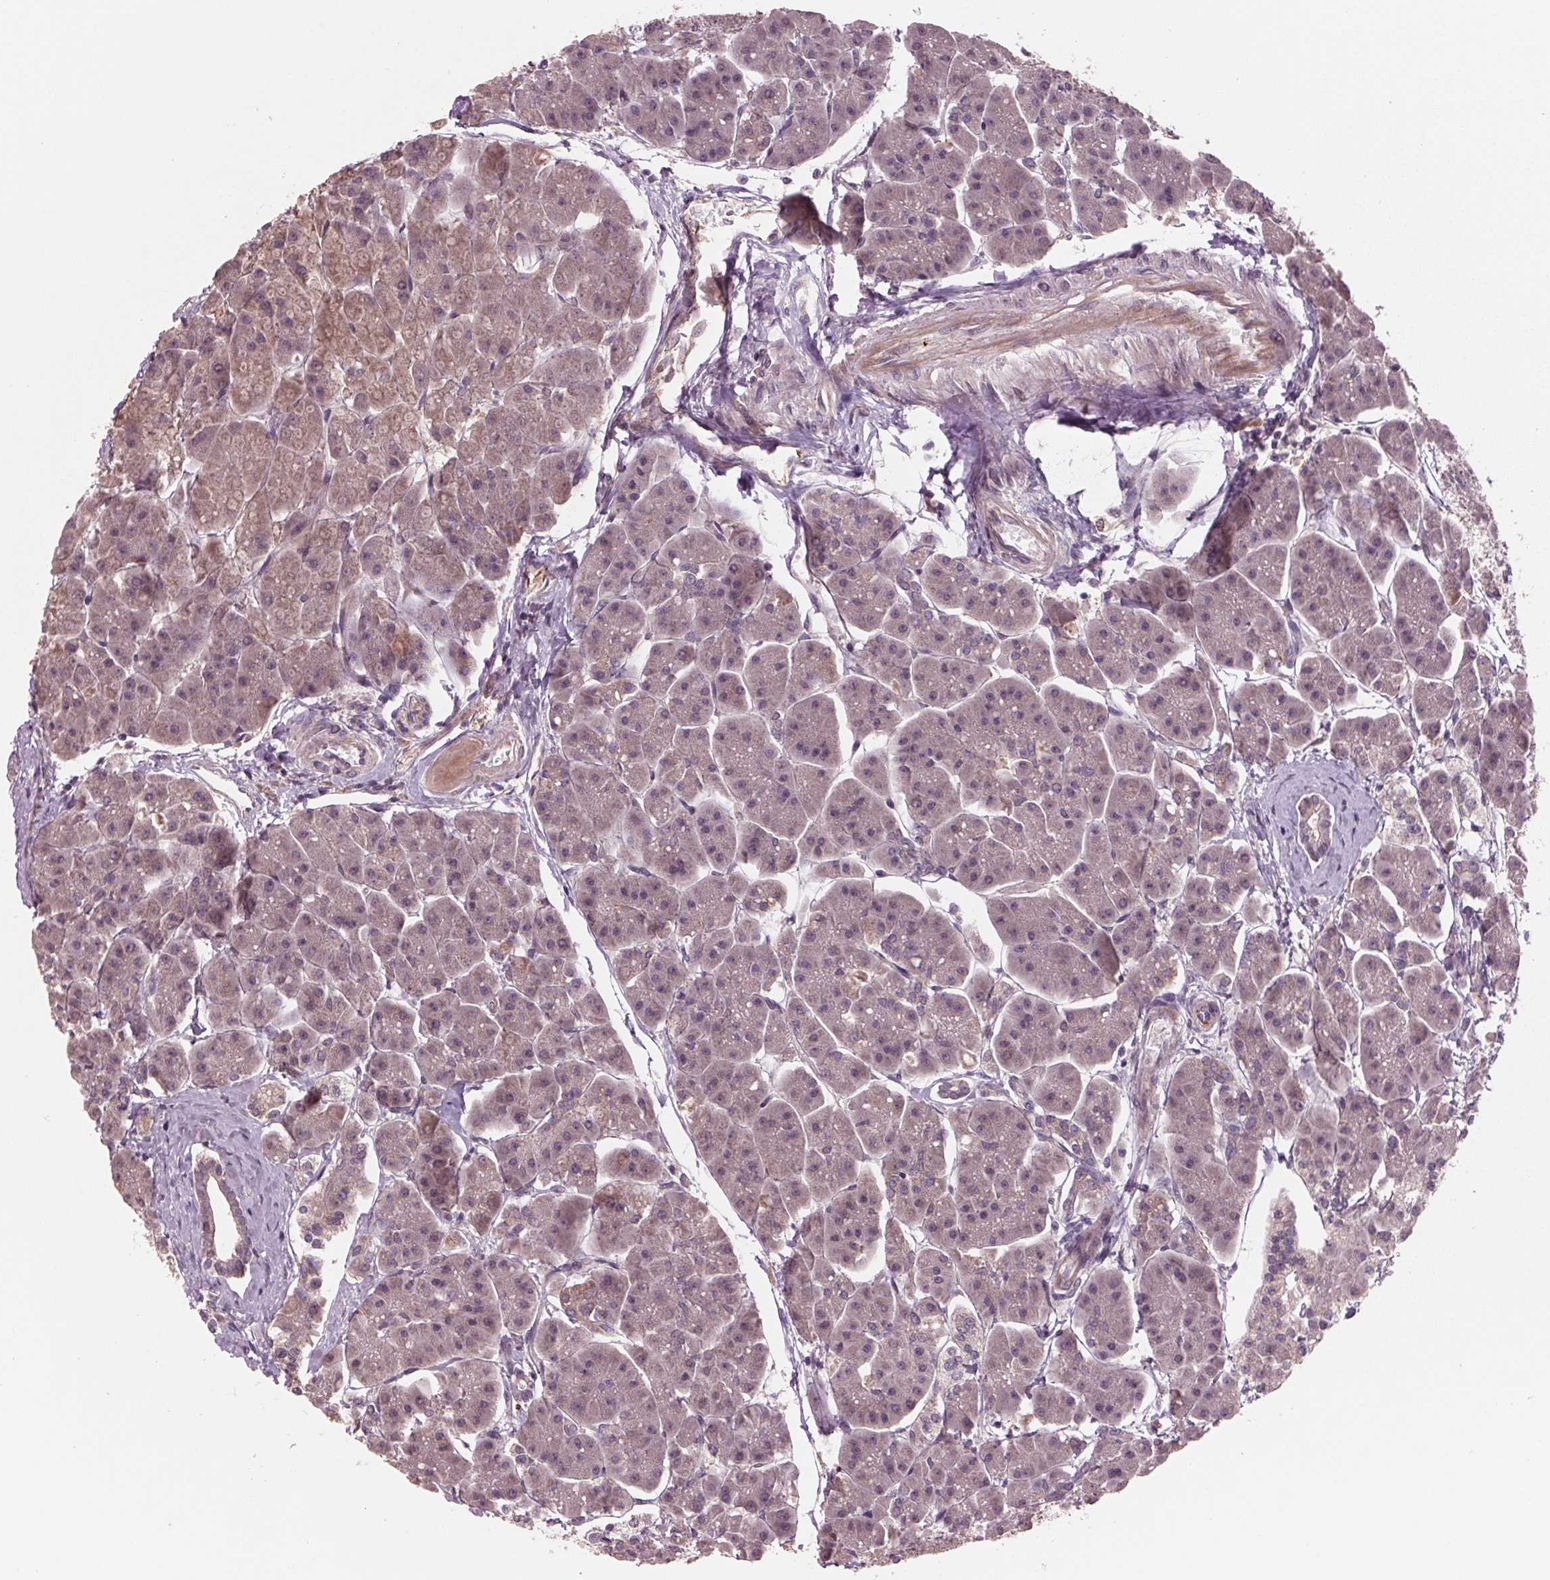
{"staining": {"intensity": "weak", "quantity": "<25%", "location": "cytoplasmic/membranous"}, "tissue": "pancreas", "cell_type": "Exocrine glandular cells", "image_type": "normal", "snomed": [{"axis": "morphology", "description": "Normal tissue, NOS"}, {"axis": "topography", "description": "Adipose tissue"}, {"axis": "topography", "description": "Pancreas"}, {"axis": "topography", "description": "Peripheral nerve tissue"}], "caption": "Immunohistochemistry of benign human pancreas reveals no positivity in exocrine glandular cells.", "gene": "MAPK8", "patient": {"sex": "female", "age": 58}}